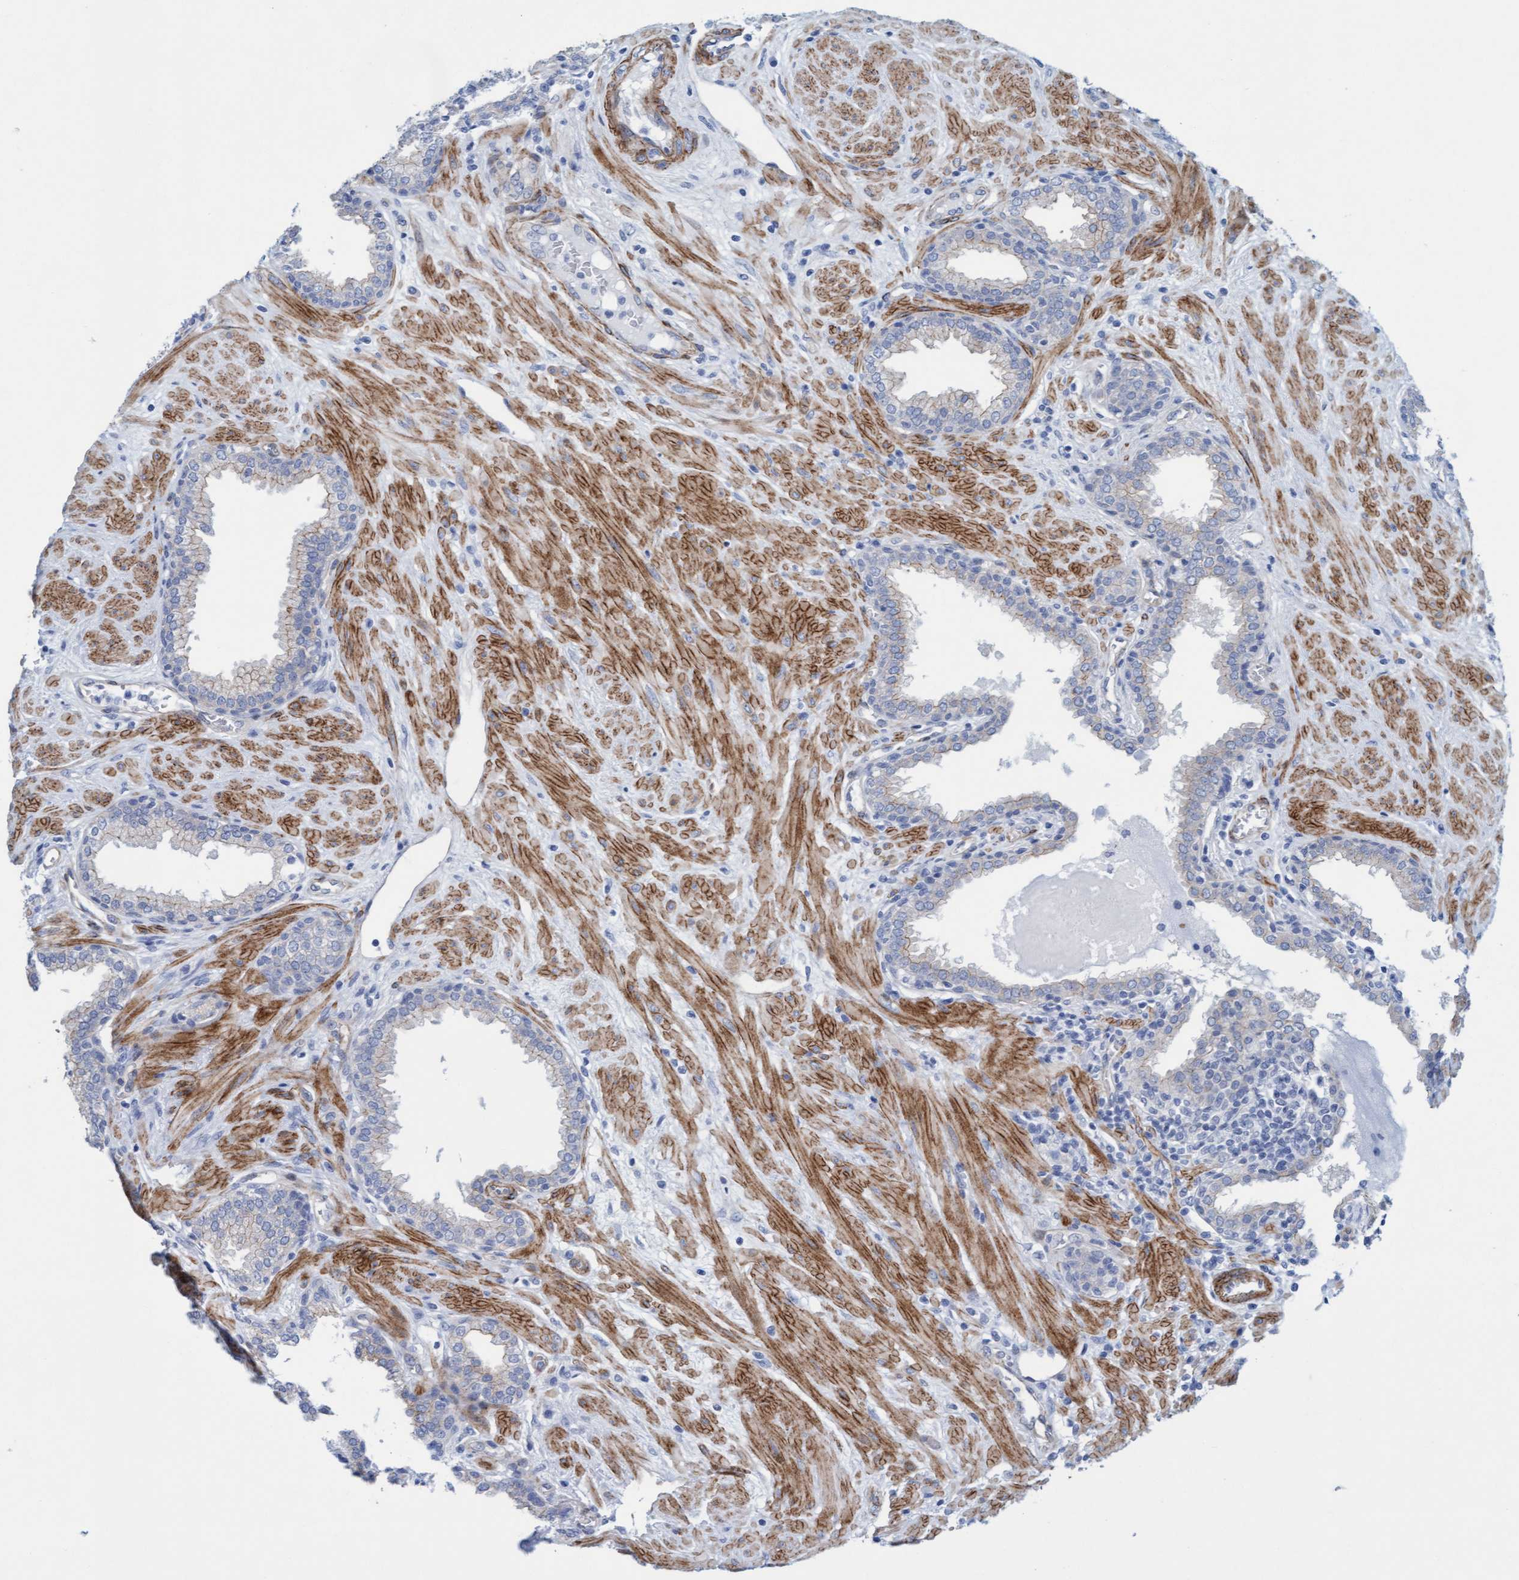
{"staining": {"intensity": "weak", "quantity": "<25%", "location": "cytoplasmic/membranous"}, "tissue": "prostate", "cell_type": "Glandular cells", "image_type": "normal", "snomed": [{"axis": "morphology", "description": "Normal tissue, NOS"}, {"axis": "topography", "description": "Prostate"}], "caption": "High magnification brightfield microscopy of benign prostate stained with DAB (3,3'-diaminobenzidine) (brown) and counterstained with hematoxylin (blue): glandular cells show no significant positivity.", "gene": "MTFR1", "patient": {"sex": "male", "age": 51}}